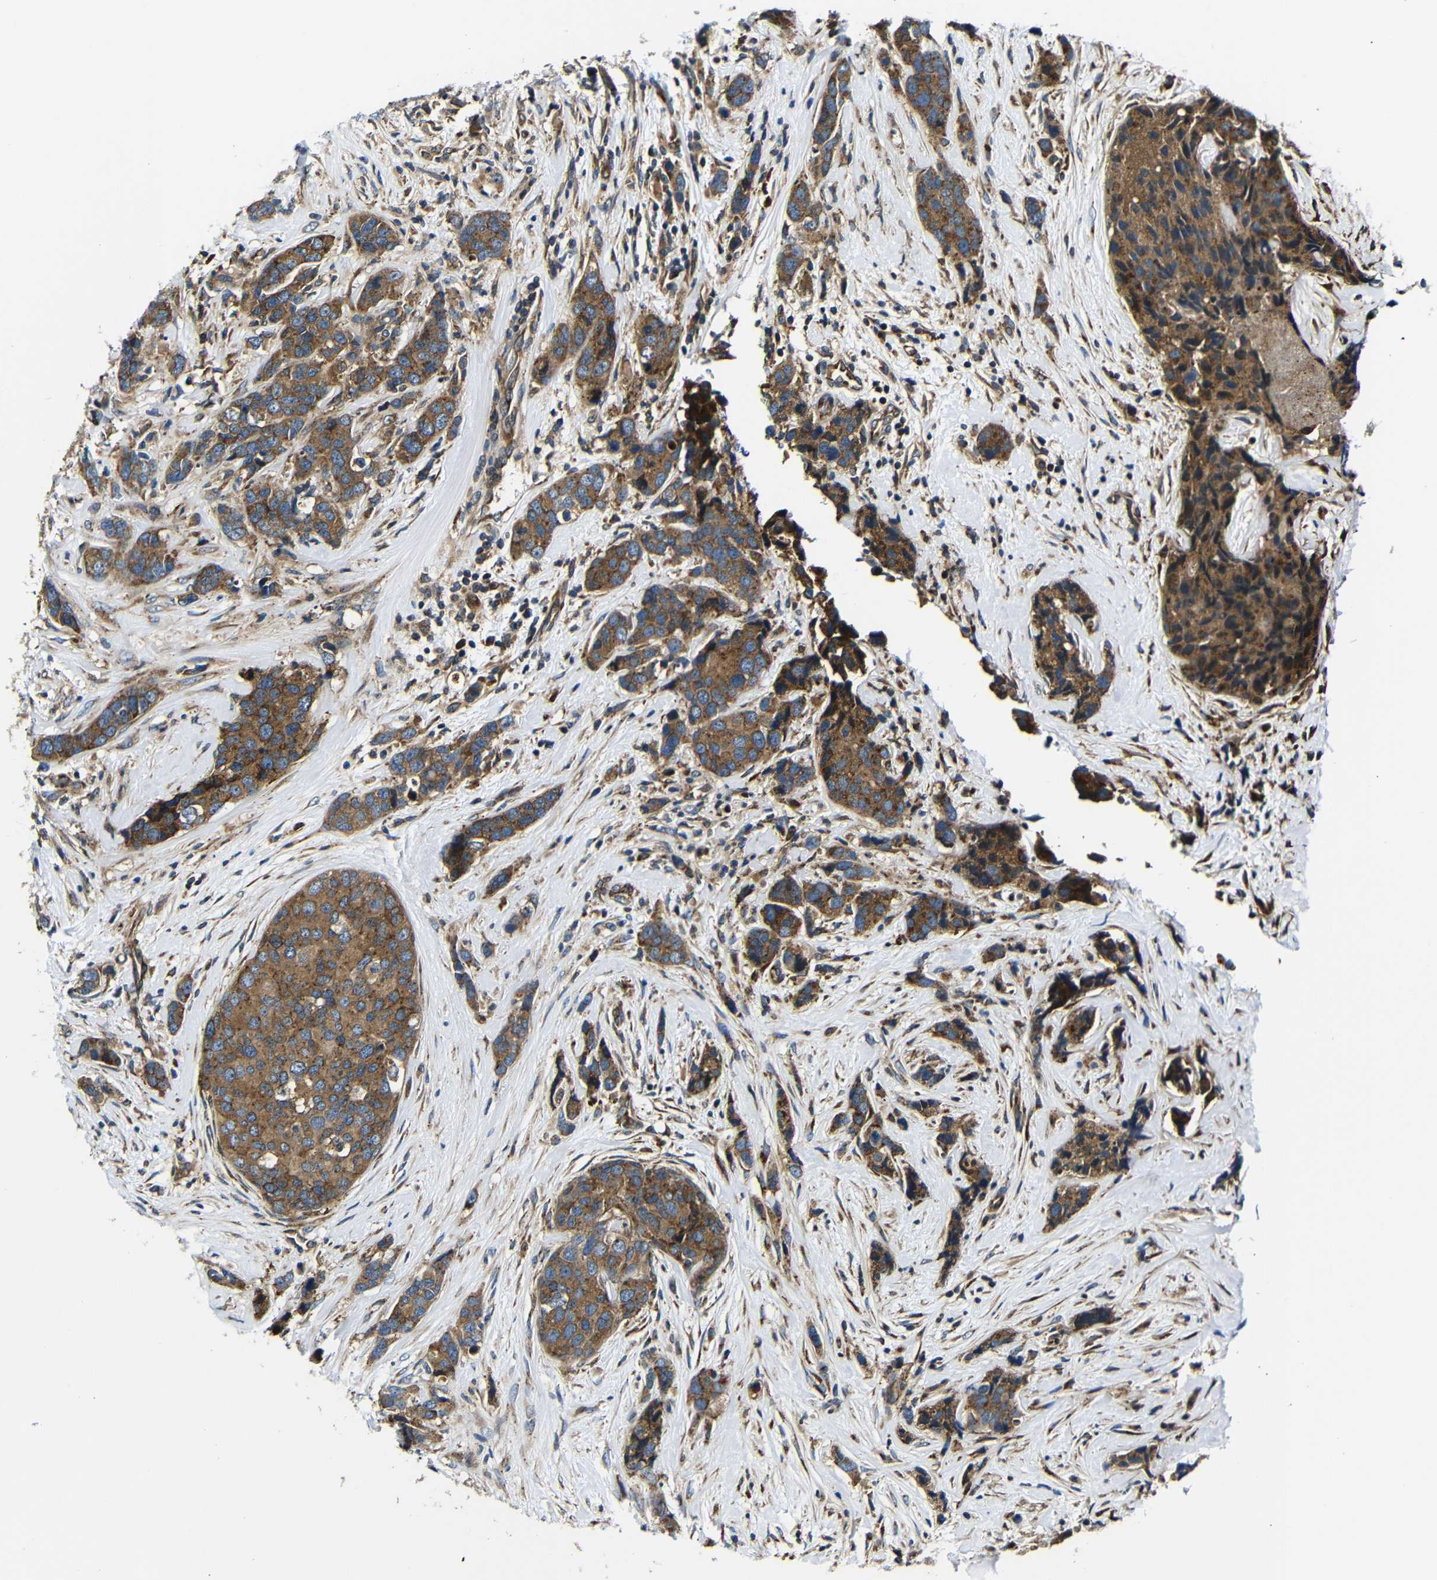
{"staining": {"intensity": "moderate", "quantity": ">75%", "location": "cytoplasmic/membranous"}, "tissue": "breast cancer", "cell_type": "Tumor cells", "image_type": "cancer", "snomed": [{"axis": "morphology", "description": "Lobular carcinoma"}, {"axis": "topography", "description": "Breast"}], "caption": "Immunohistochemistry of human breast cancer demonstrates medium levels of moderate cytoplasmic/membranous positivity in approximately >75% of tumor cells.", "gene": "ABCE1", "patient": {"sex": "female", "age": 59}}